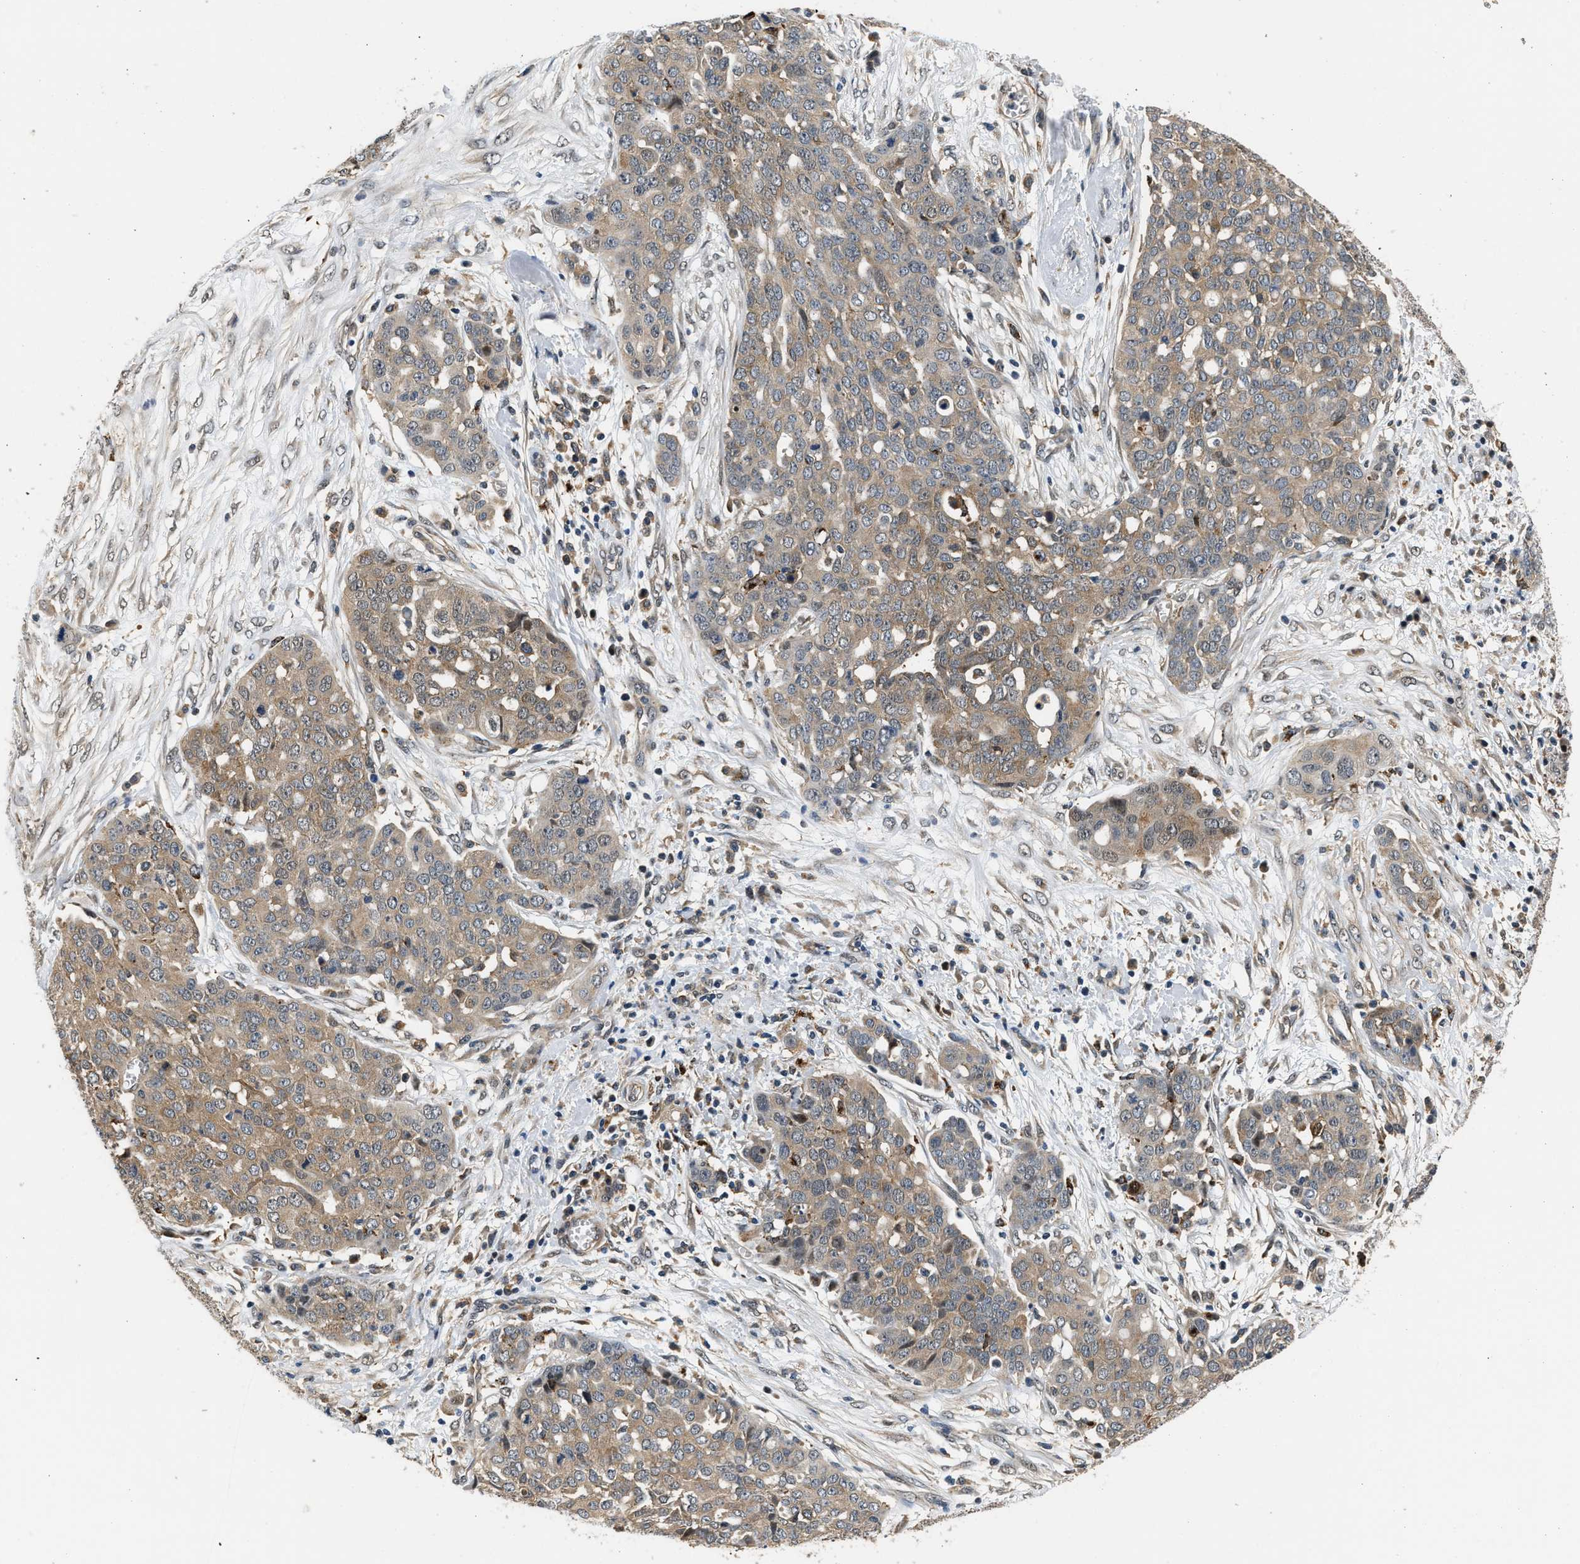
{"staining": {"intensity": "moderate", "quantity": ">75%", "location": "cytoplasmic/membranous"}, "tissue": "ovarian cancer", "cell_type": "Tumor cells", "image_type": "cancer", "snomed": [{"axis": "morphology", "description": "Cystadenocarcinoma, serous, NOS"}, {"axis": "topography", "description": "Soft tissue"}, {"axis": "topography", "description": "Ovary"}], "caption": "This histopathology image demonstrates immunohistochemistry staining of human serous cystadenocarcinoma (ovarian), with medium moderate cytoplasmic/membranous staining in approximately >75% of tumor cells.", "gene": "LARP6", "patient": {"sex": "female", "age": 57}}